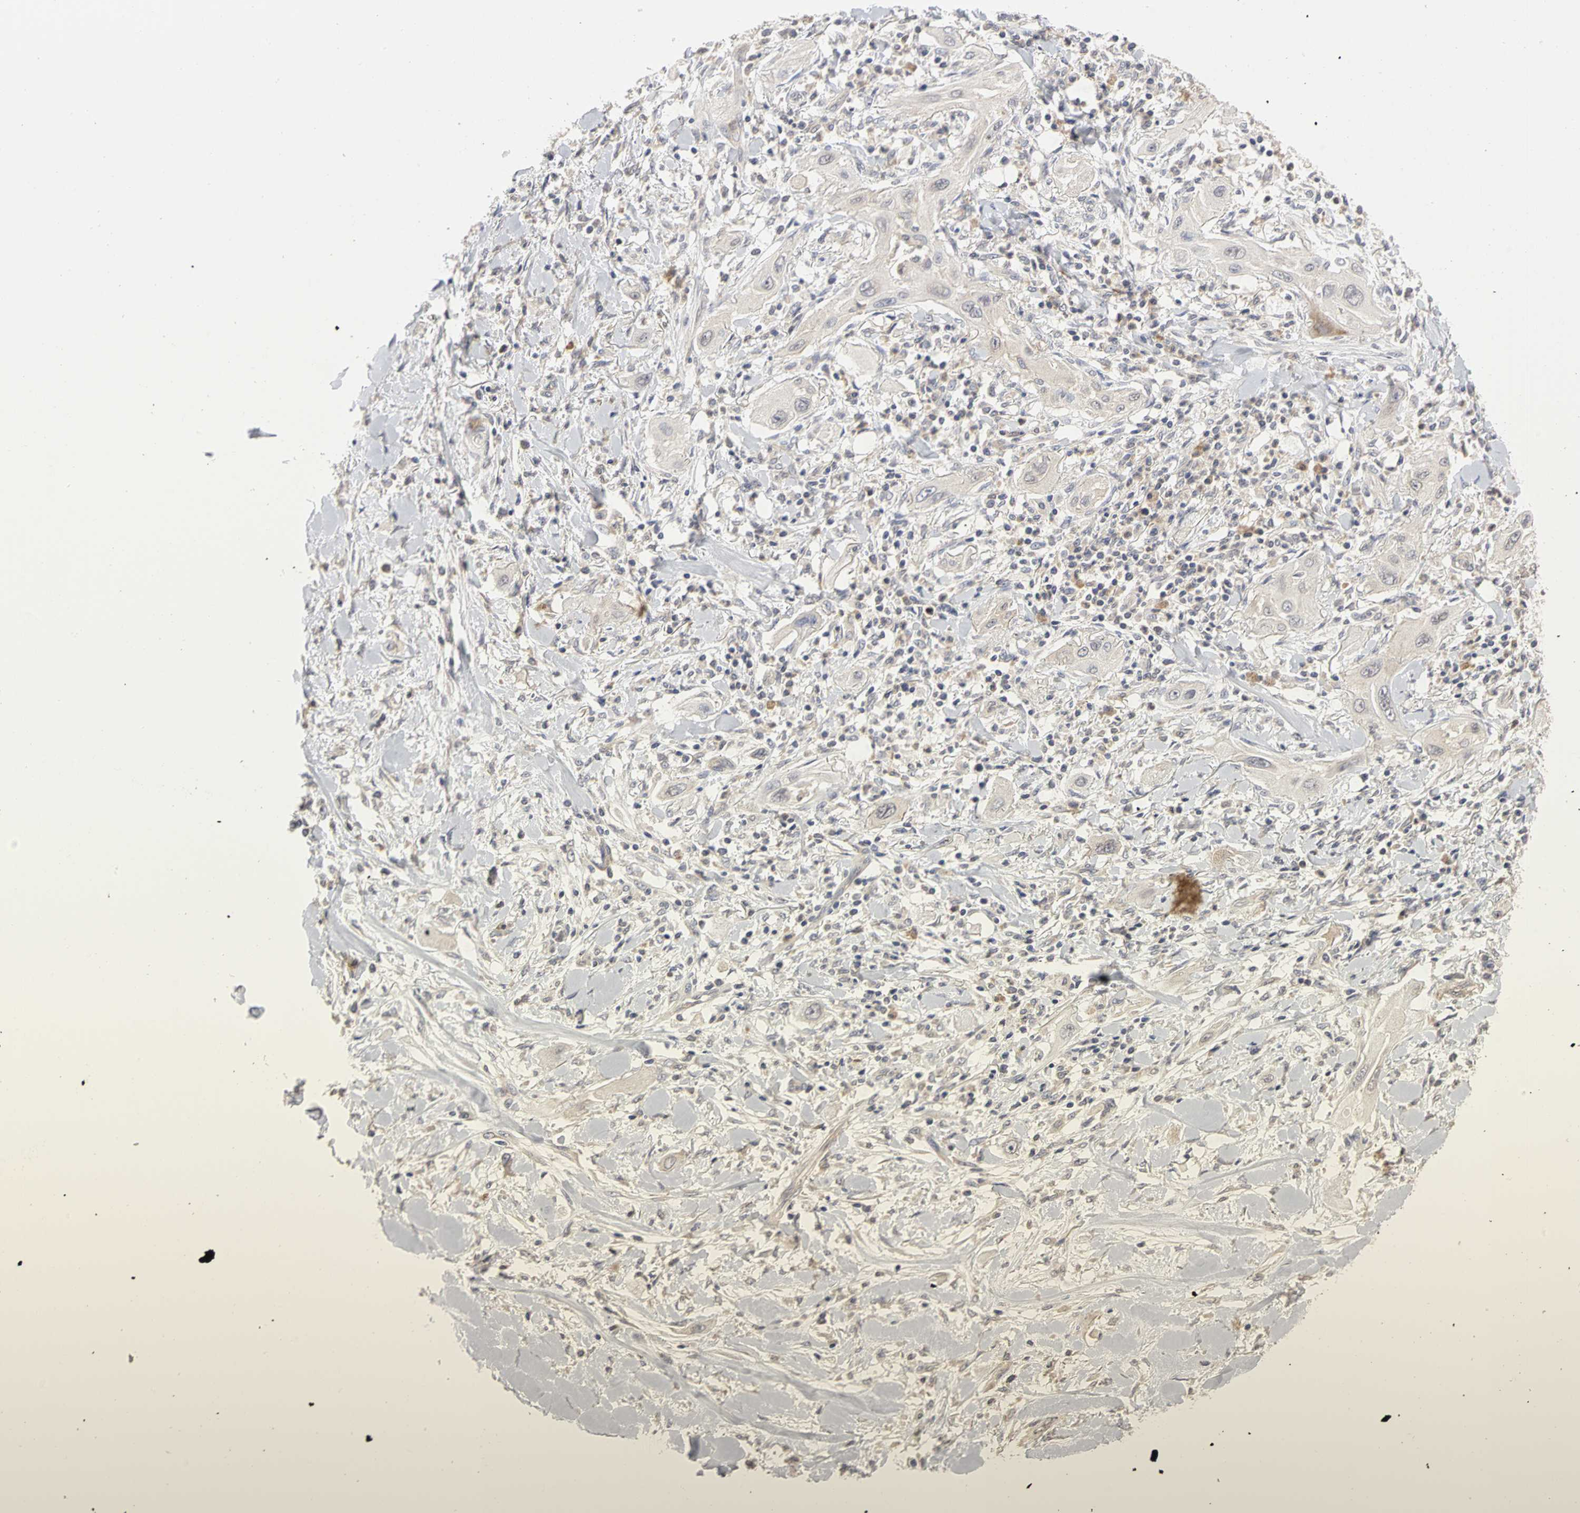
{"staining": {"intensity": "negative", "quantity": "none", "location": "none"}, "tissue": "lung cancer", "cell_type": "Tumor cells", "image_type": "cancer", "snomed": [{"axis": "morphology", "description": "Squamous cell carcinoma, NOS"}, {"axis": "topography", "description": "Lung"}], "caption": "This histopathology image is of lung cancer stained with immunohistochemistry (IHC) to label a protein in brown with the nuclei are counter-stained blue. There is no expression in tumor cells.", "gene": "IRAK1", "patient": {"sex": "female", "age": 47}}